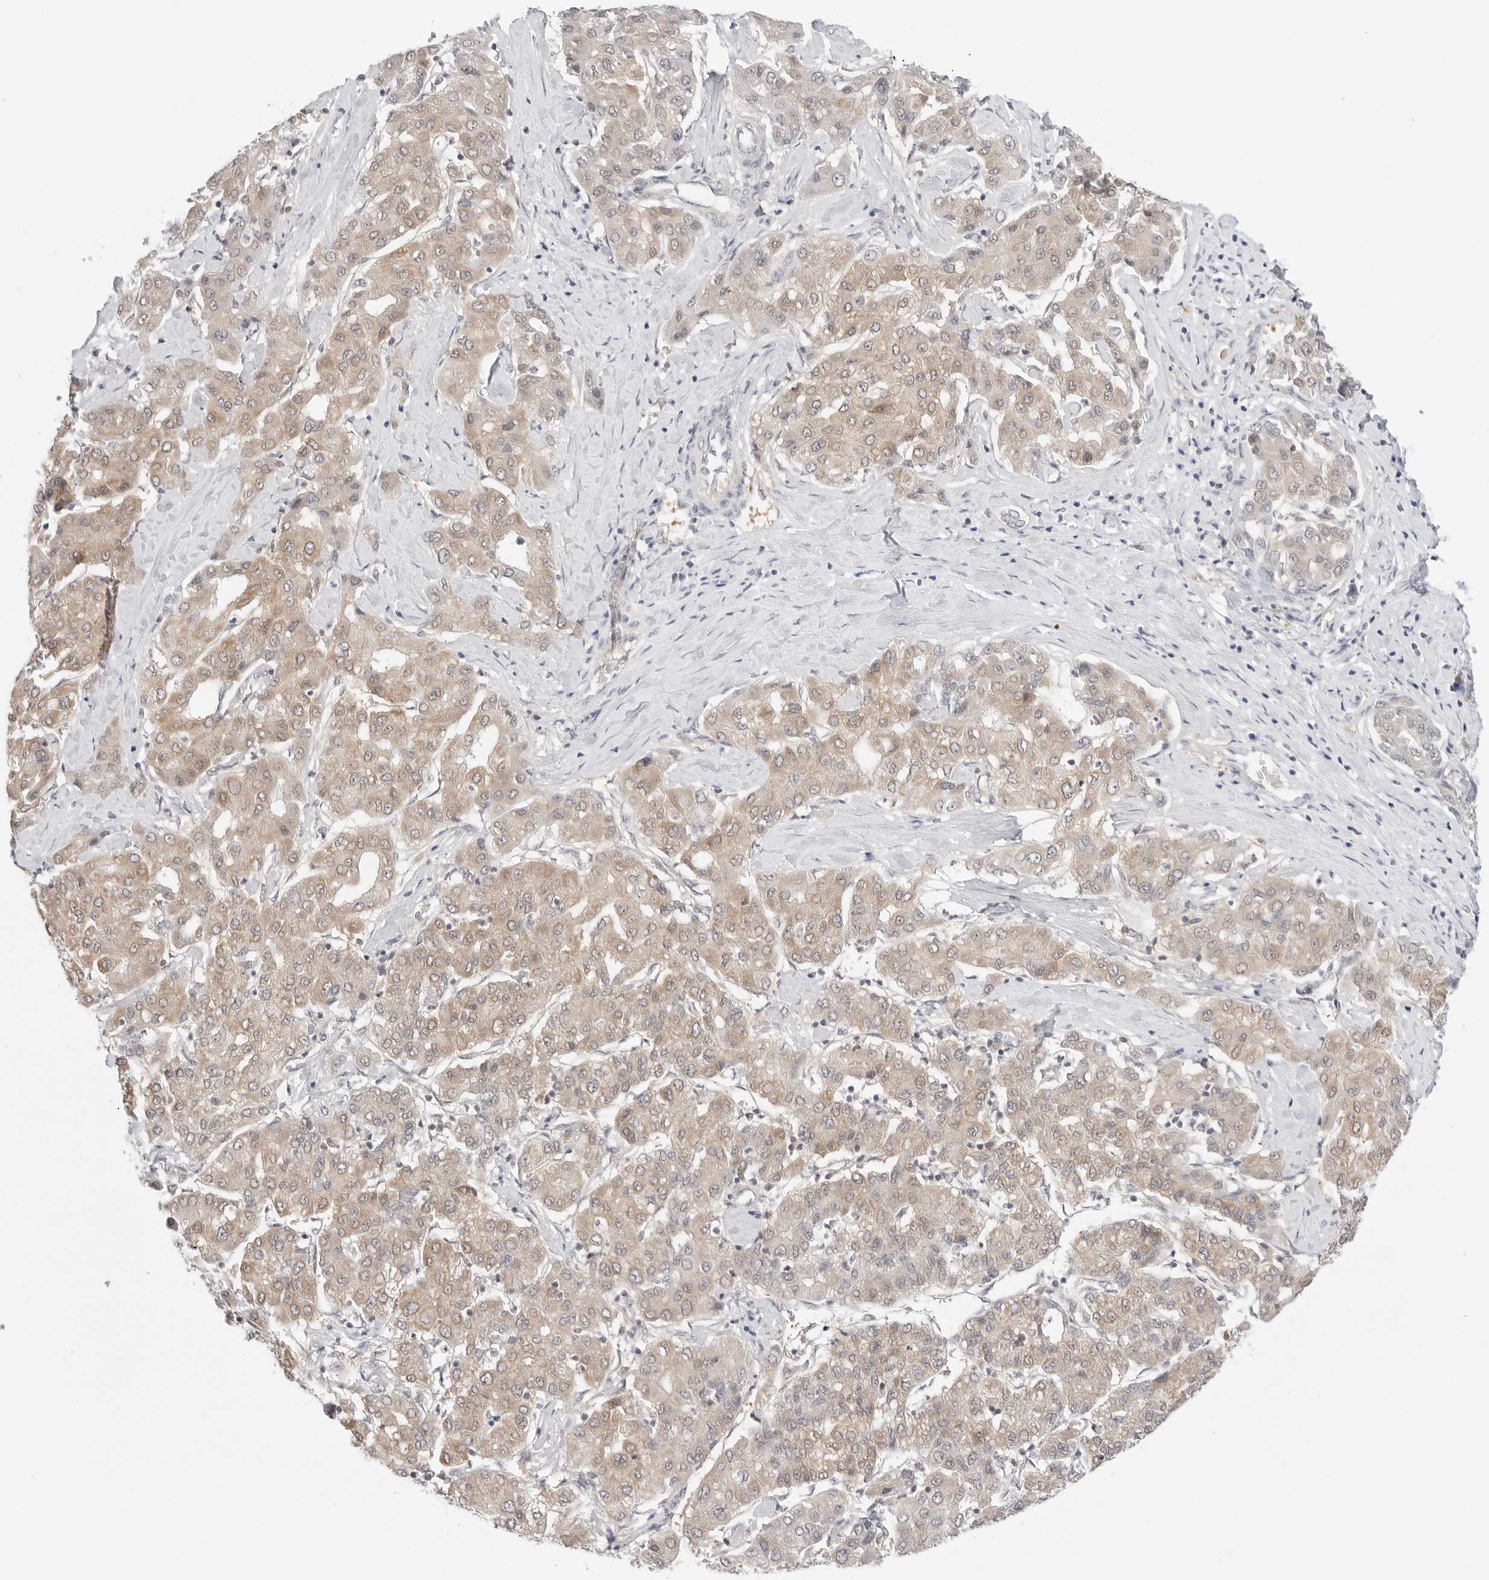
{"staining": {"intensity": "weak", "quantity": ">75%", "location": "cytoplasmic/membranous,nuclear"}, "tissue": "liver cancer", "cell_type": "Tumor cells", "image_type": "cancer", "snomed": [{"axis": "morphology", "description": "Carcinoma, Hepatocellular, NOS"}, {"axis": "topography", "description": "Liver"}], "caption": "Protein staining displays weak cytoplasmic/membranous and nuclear staining in about >75% of tumor cells in hepatocellular carcinoma (liver). The staining is performed using DAB brown chromogen to label protein expression. The nuclei are counter-stained blue using hematoxylin.", "gene": "NUDC", "patient": {"sex": "male", "age": 65}}